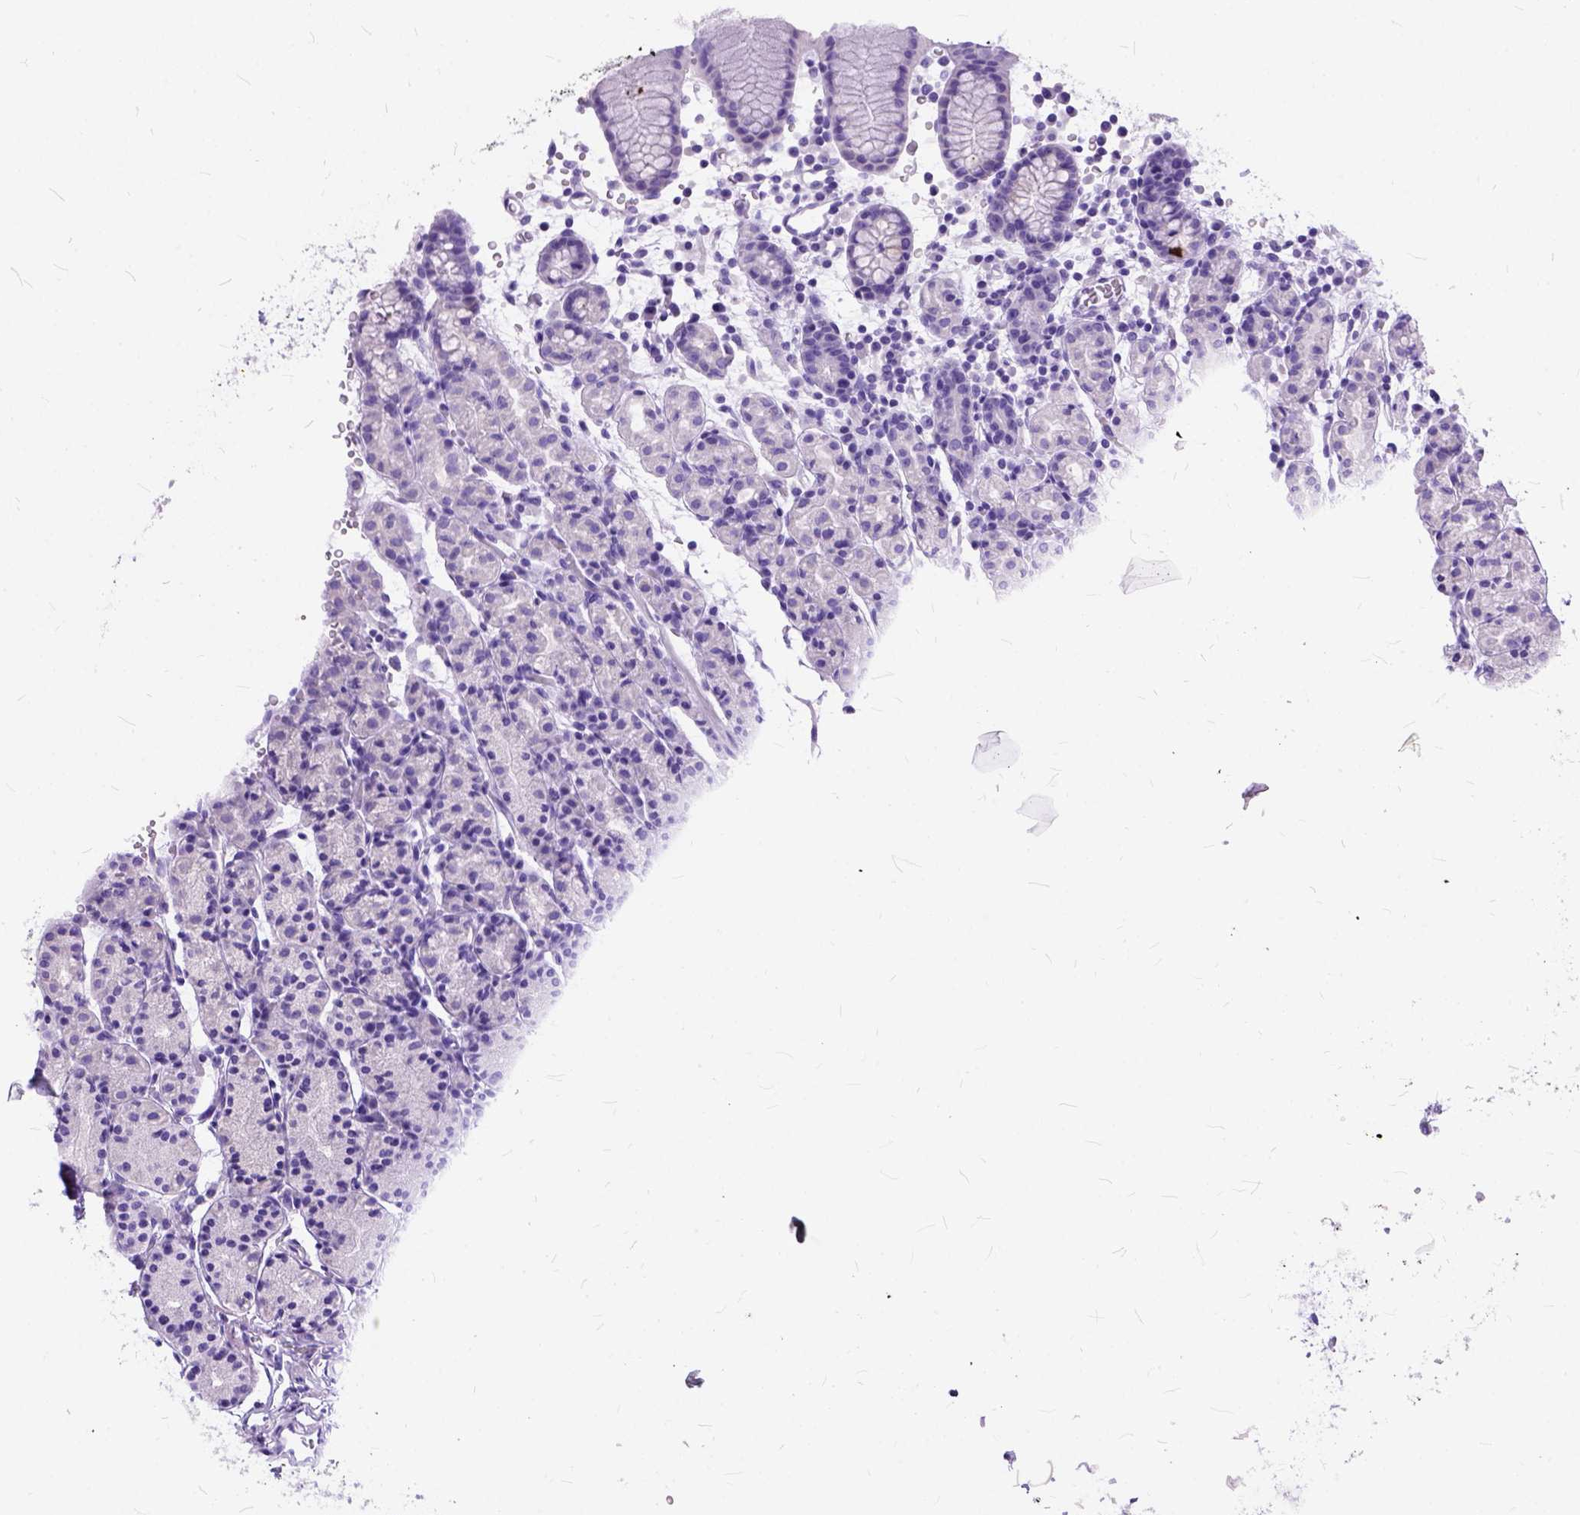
{"staining": {"intensity": "negative", "quantity": "none", "location": "none"}, "tissue": "stomach", "cell_type": "Glandular cells", "image_type": "normal", "snomed": [{"axis": "morphology", "description": "Normal tissue, NOS"}, {"axis": "topography", "description": "Stomach, upper"}, {"axis": "topography", "description": "Stomach"}], "caption": "IHC of unremarkable human stomach demonstrates no expression in glandular cells. (DAB (3,3'-diaminobenzidine) IHC, high magnification).", "gene": "C1QTNF3", "patient": {"sex": "male", "age": 62}}